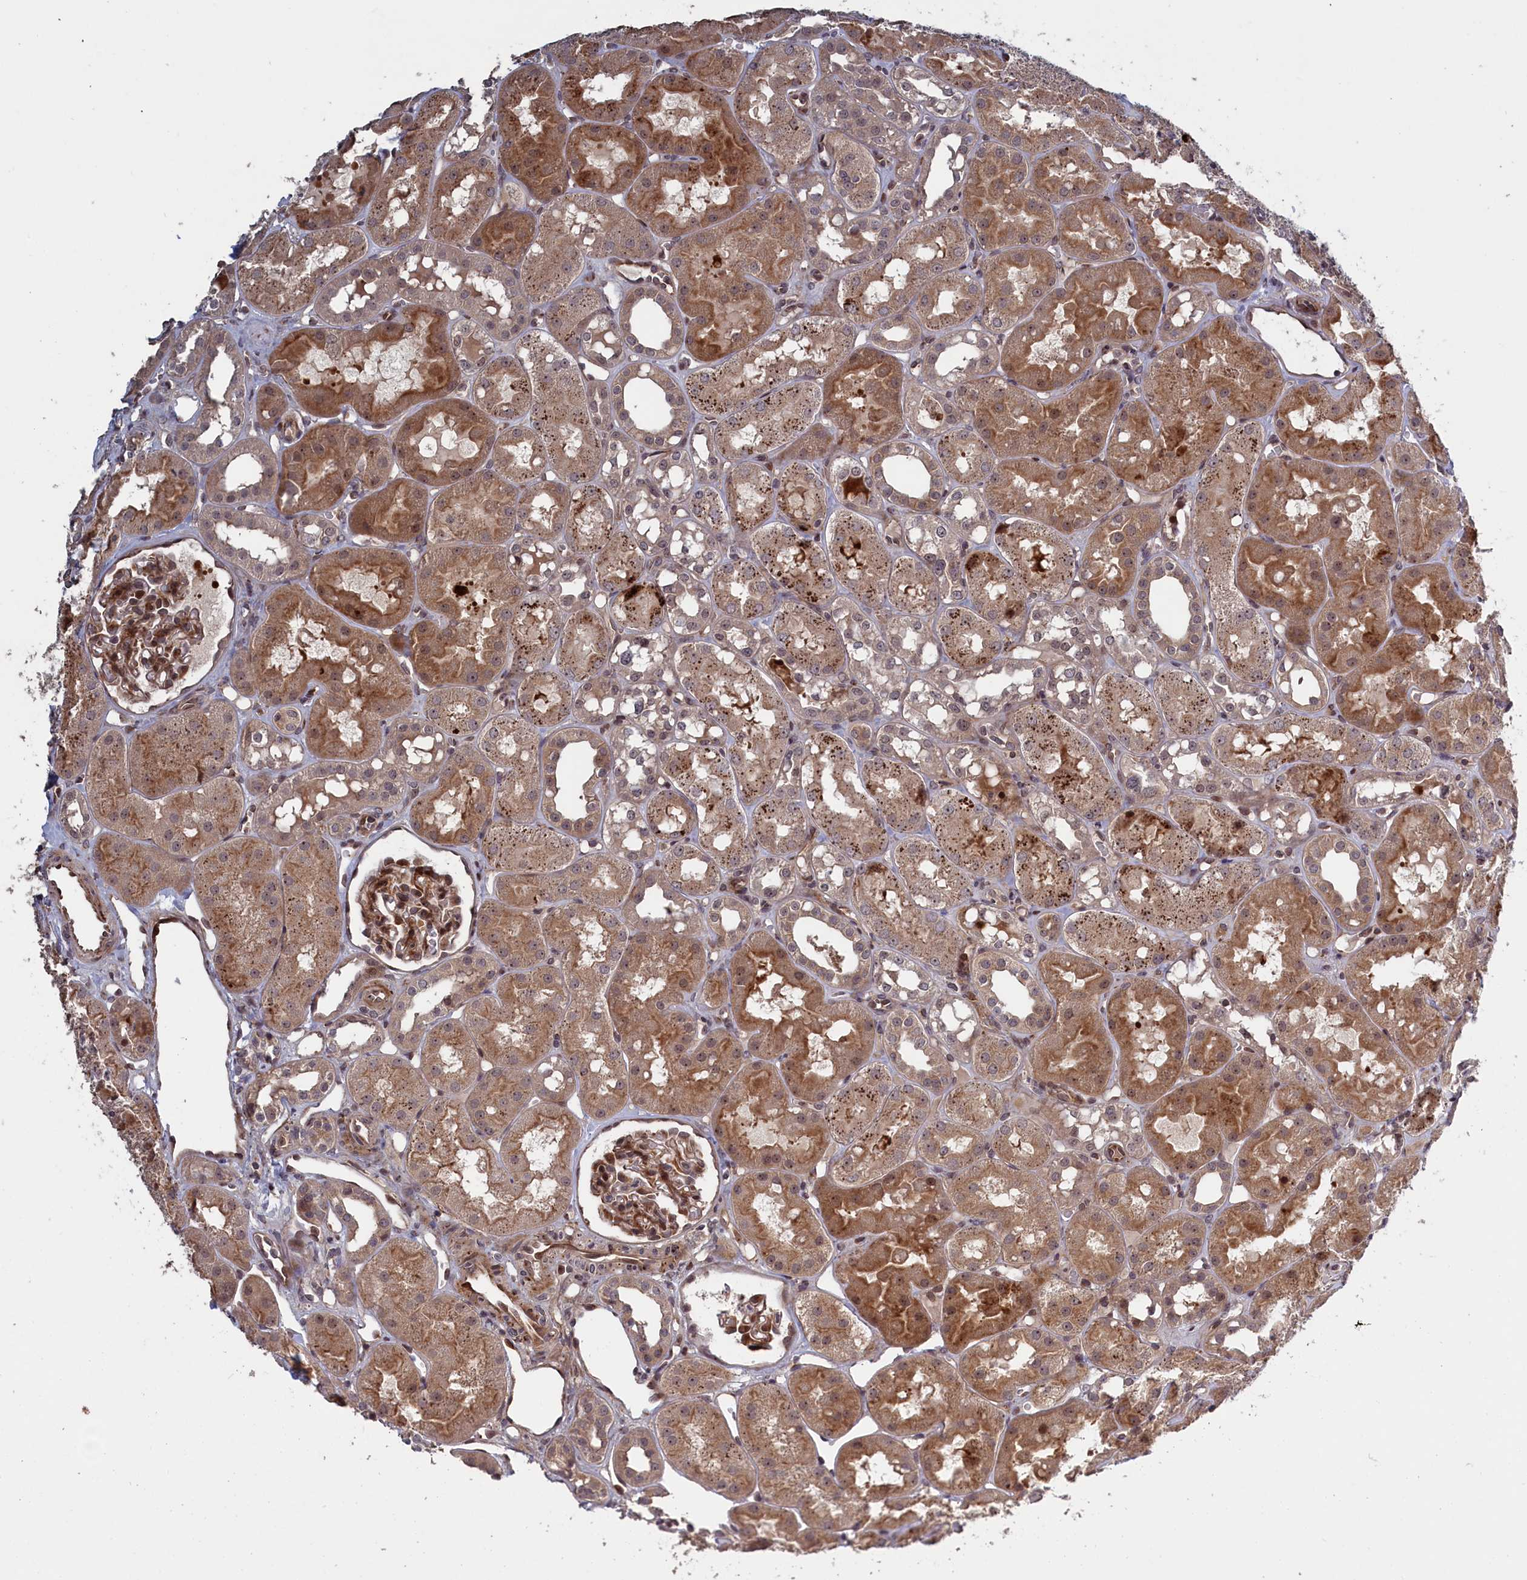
{"staining": {"intensity": "moderate", "quantity": "25%-75%", "location": "cytoplasmic/membranous,nuclear"}, "tissue": "kidney", "cell_type": "Cells in glomeruli", "image_type": "normal", "snomed": [{"axis": "morphology", "description": "Normal tissue, NOS"}, {"axis": "topography", "description": "Kidney"}], "caption": "Brown immunohistochemical staining in unremarkable kidney reveals moderate cytoplasmic/membranous,nuclear positivity in about 25%-75% of cells in glomeruli. (brown staining indicates protein expression, while blue staining denotes nuclei).", "gene": "LSG1", "patient": {"sex": "male", "age": 16}}